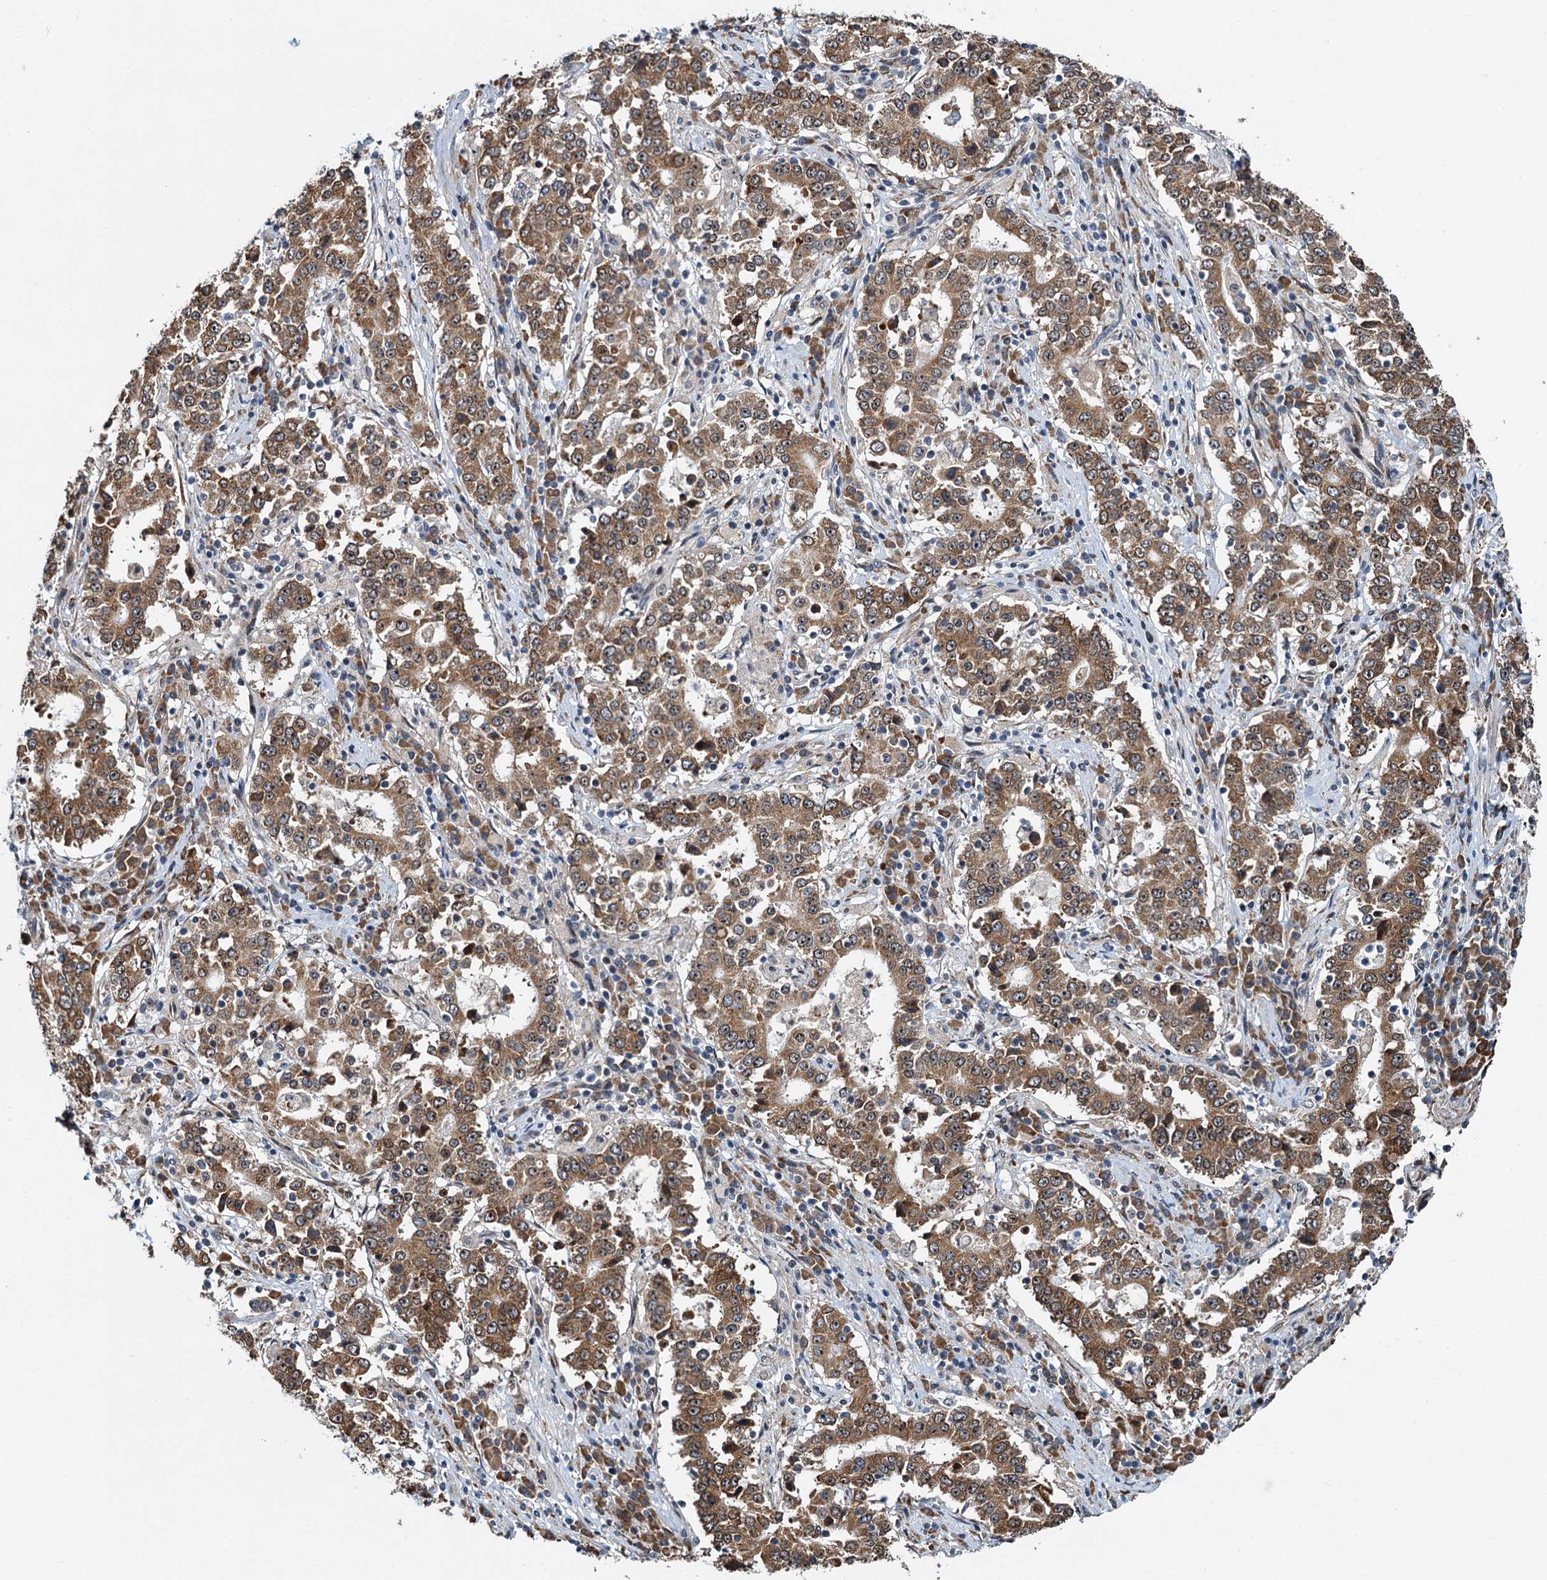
{"staining": {"intensity": "moderate", "quantity": ">75%", "location": "cytoplasmic/membranous"}, "tissue": "stomach cancer", "cell_type": "Tumor cells", "image_type": "cancer", "snomed": [{"axis": "morphology", "description": "Adenocarcinoma, NOS"}, {"axis": "topography", "description": "Stomach"}], "caption": "DAB immunohistochemical staining of stomach adenocarcinoma demonstrates moderate cytoplasmic/membranous protein expression in approximately >75% of tumor cells.", "gene": "DNAJC21", "patient": {"sex": "male", "age": 59}}